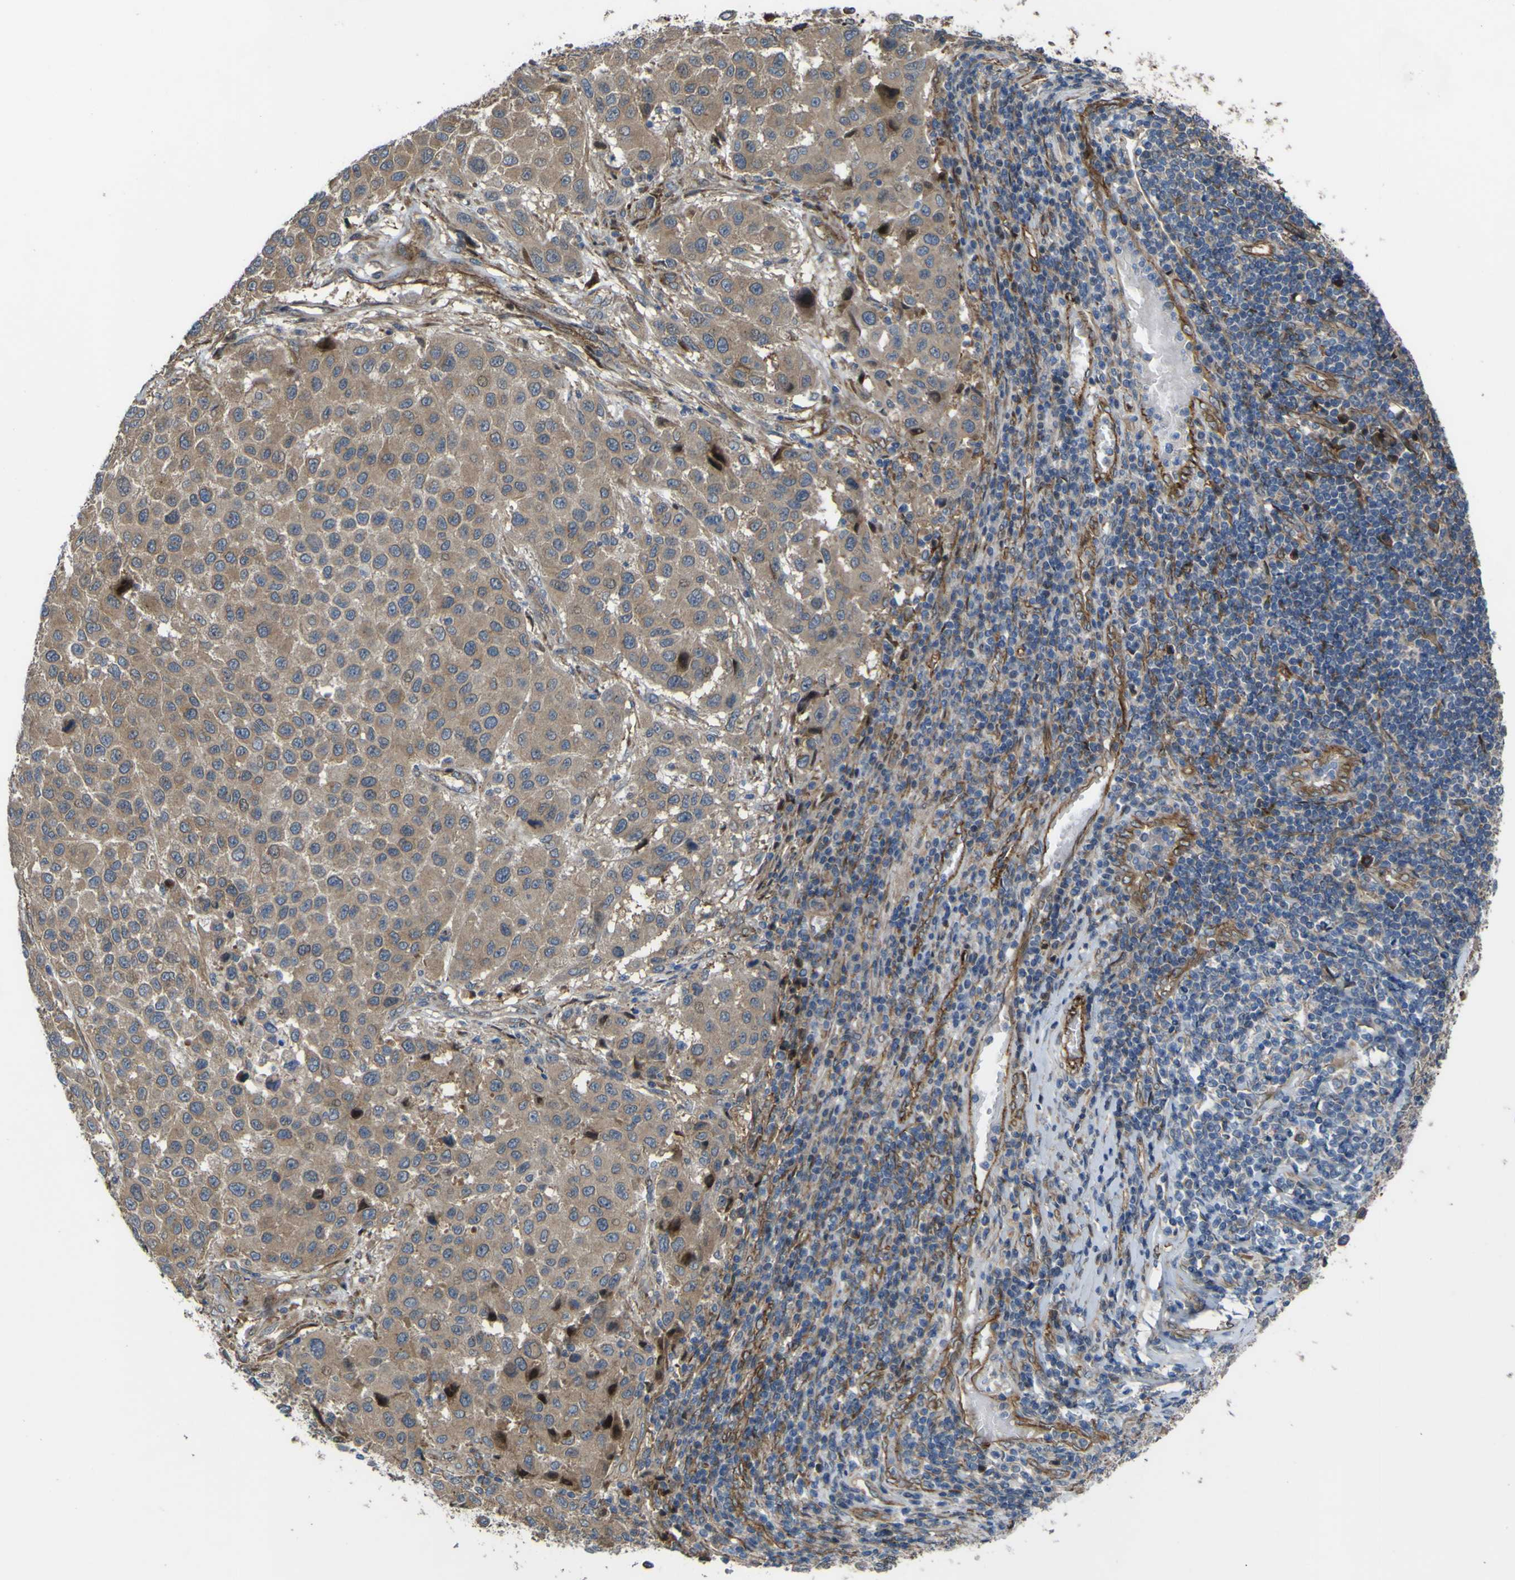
{"staining": {"intensity": "weak", "quantity": ">75%", "location": "cytoplasmic/membranous"}, "tissue": "melanoma", "cell_type": "Tumor cells", "image_type": "cancer", "snomed": [{"axis": "morphology", "description": "Malignant melanoma, Metastatic site"}, {"axis": "topography", "description": "Lymph node"}], "caption": "Malignant melanoma (metastatic site) stained for a protein shows weak cytoplasmic/membranous positivity in tumor cells. The staining was performed using DAB (3,3'-diaminobenzidine) to visualize the protein expression in brown, while the nuclei were stained in blue with hematoxylin (Magnification: 20x).", "gene": "FBXO30", "patient": {"sex": "male", "age": 61}}